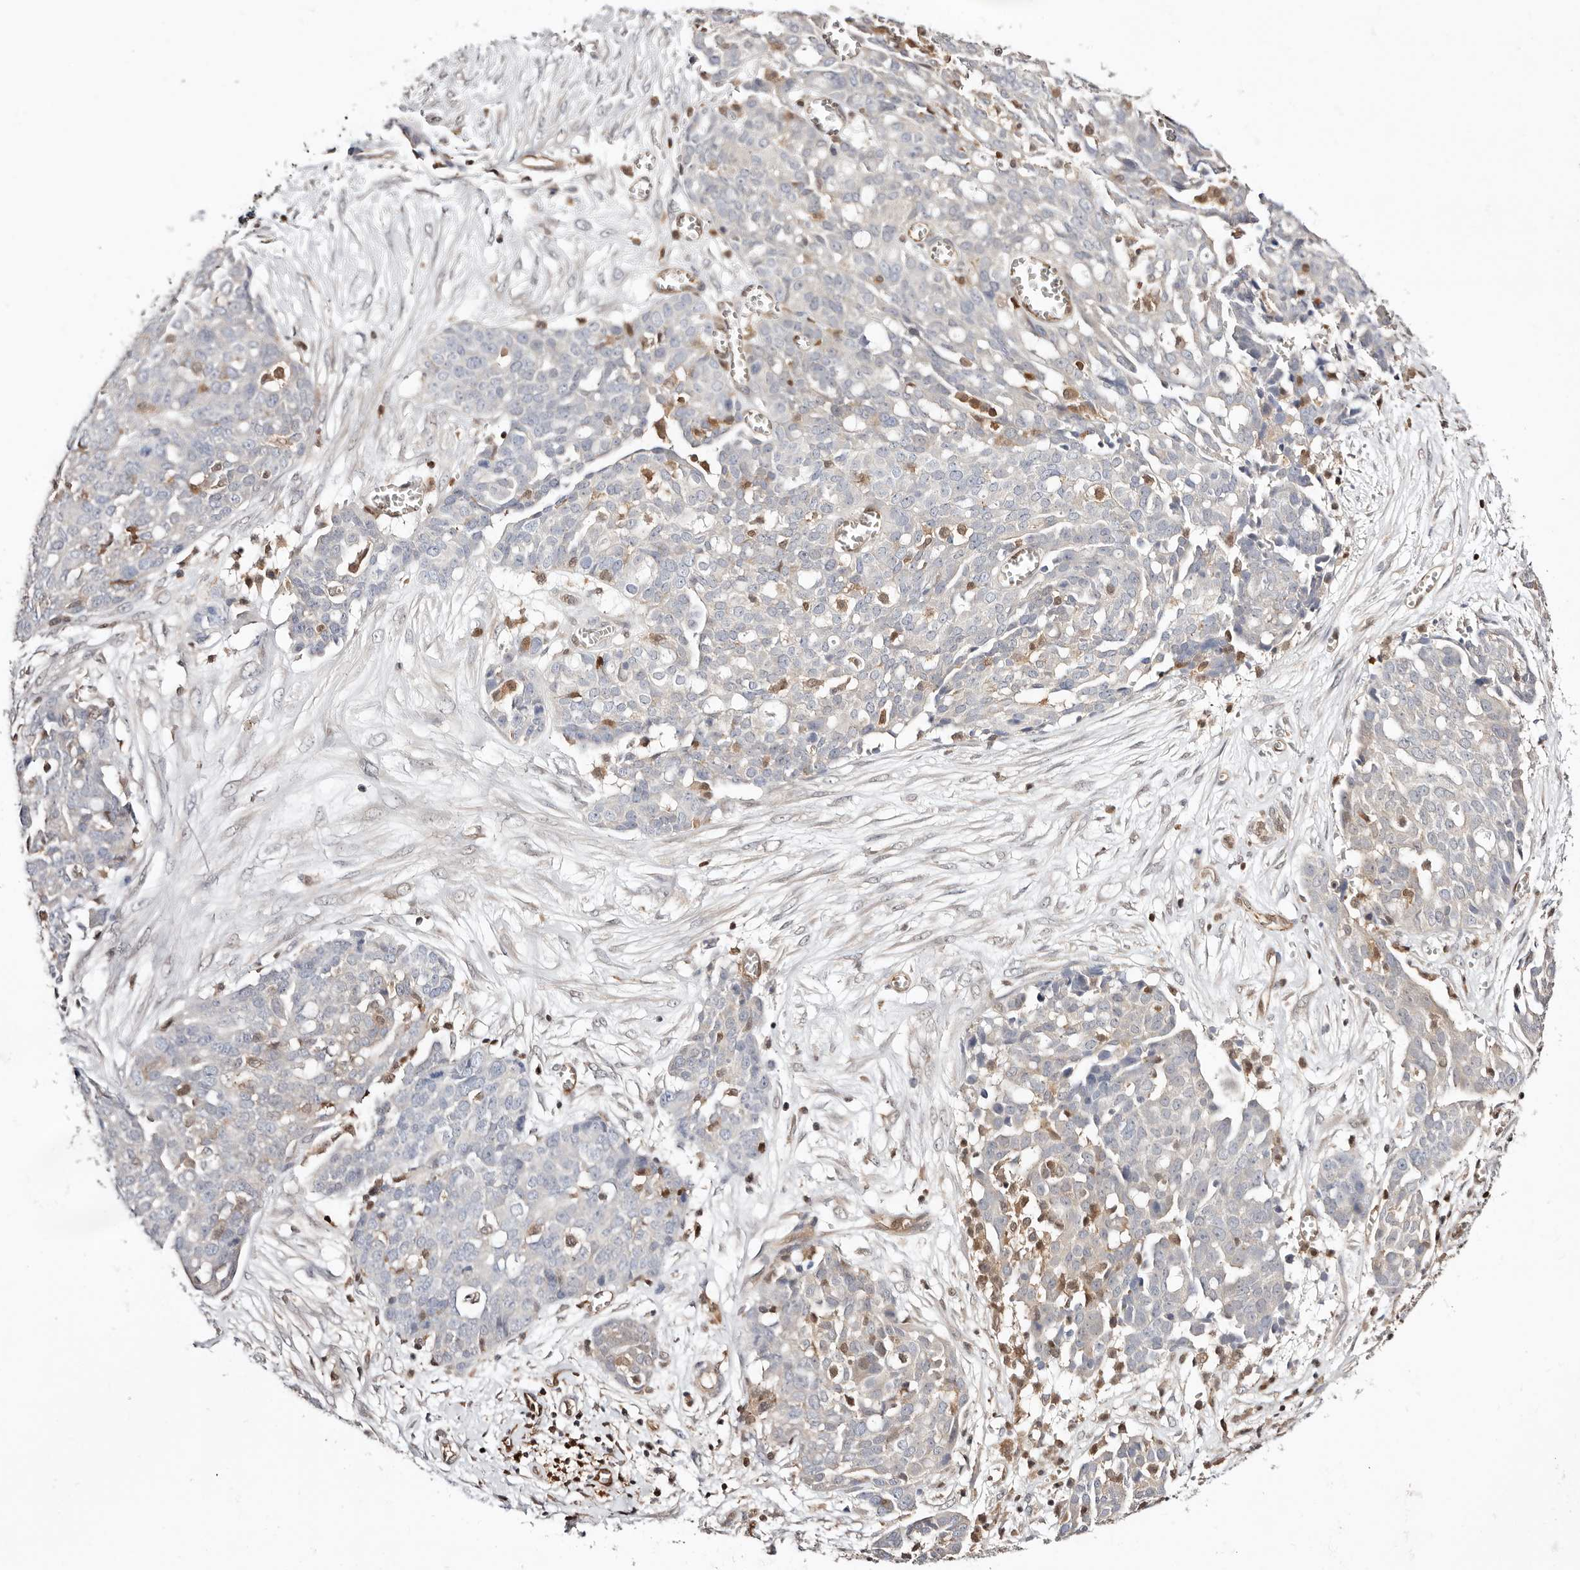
{"staining": {"intensity": "negative", "quantity": "none", "location": "none"}, "tissue": "ovarian cancer", "cell_type": "Tumor cells", "image_type": "cancer", "snomed": [{"axis": "morphology", "description": "Cystadenocarcinoma, serous, NOS"}, {"axis": "topography", "description": "Soft tissue"}, {"axis": "topography", "description": "Ovary"}], "caption": "Image shows no protein positivity in tumor cells of ovarian serous cystadenocarcinoma tissue.", "gene": "STAT5A", "patient": {"sex": "female", "age": 57}}